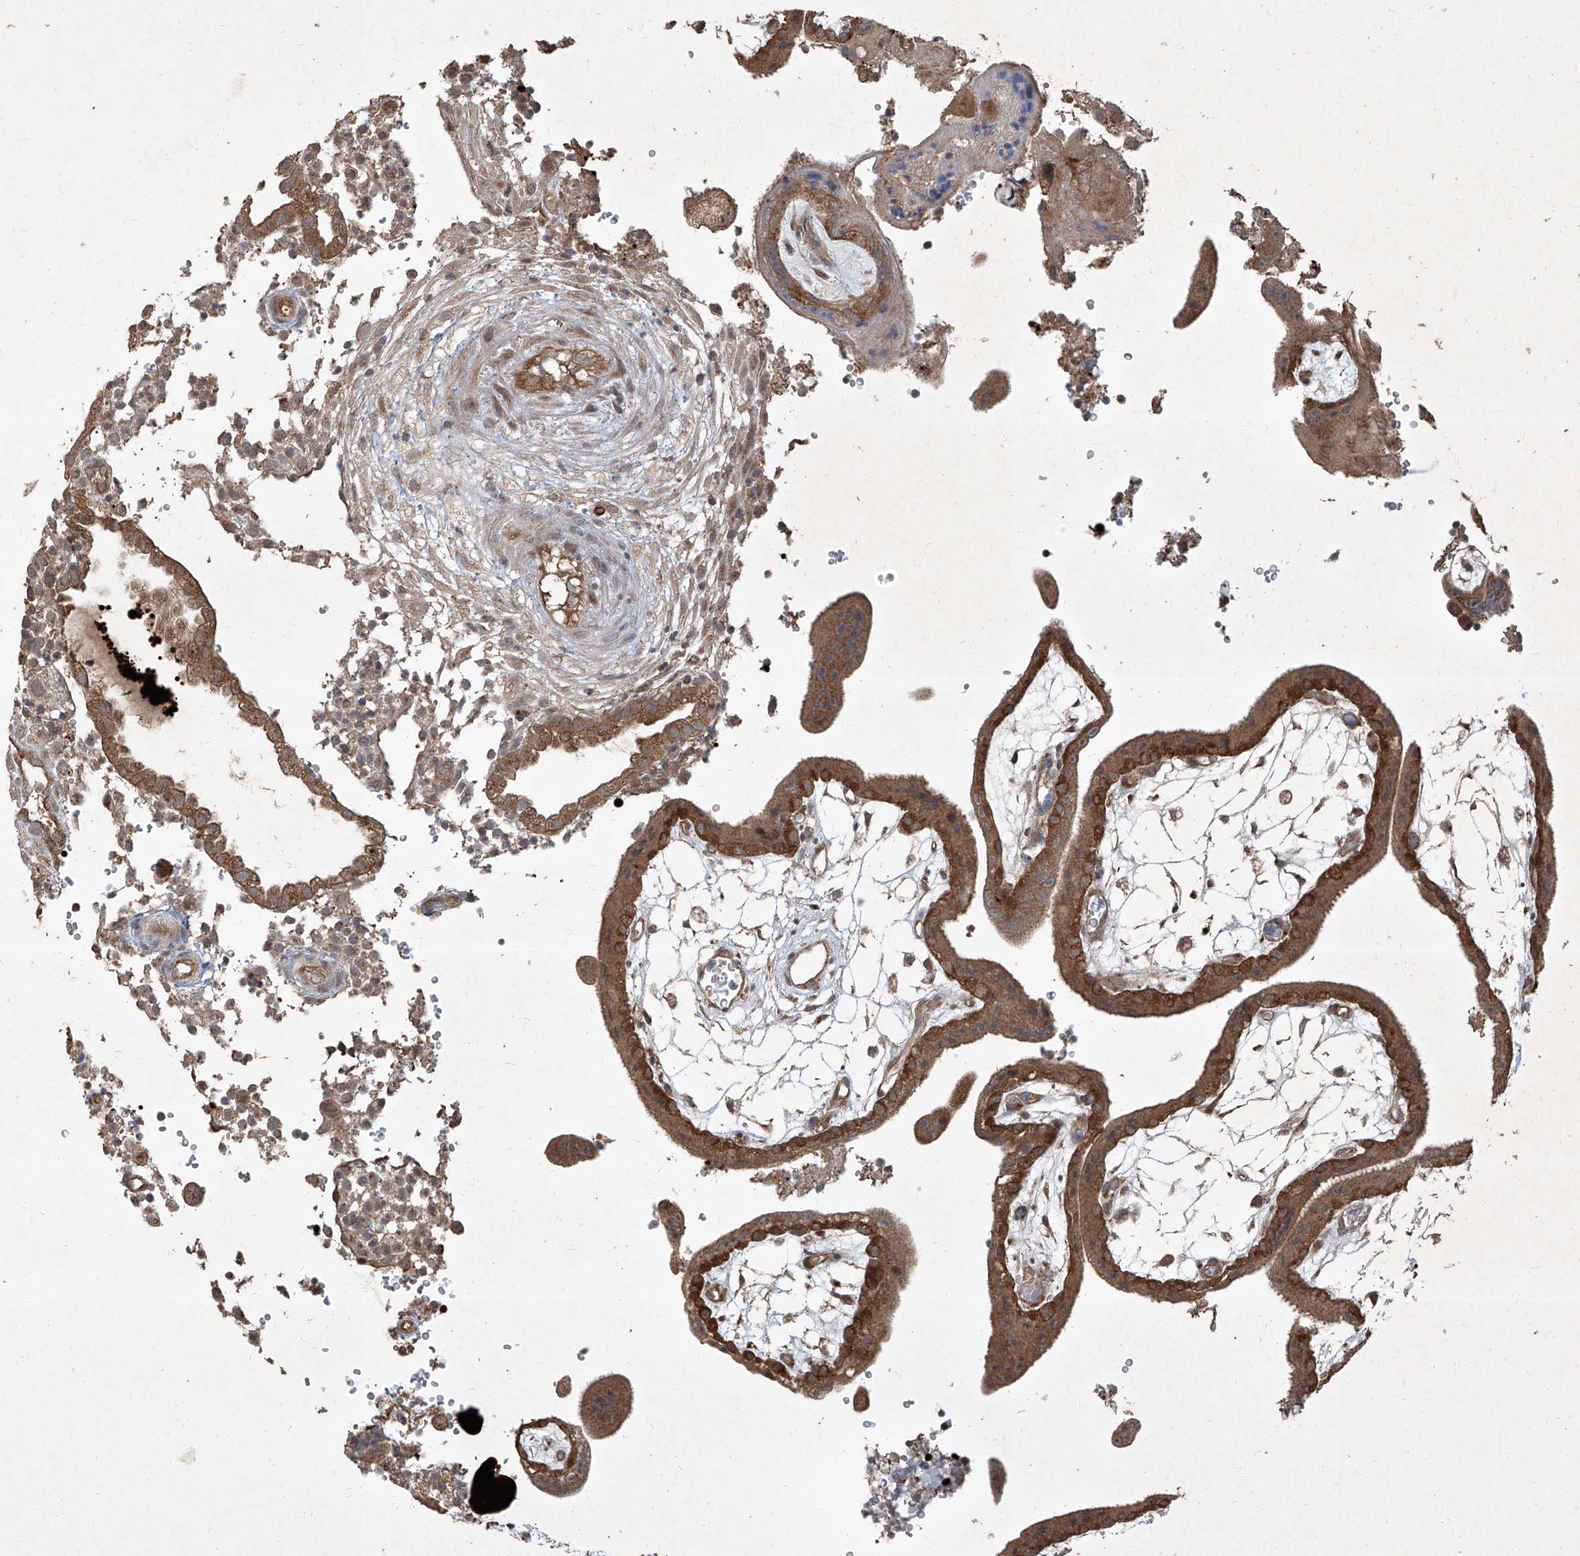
{"staining": {"intensity": "moderate", "quantity": ">75%", "location": "cytoplasmic/membranous"}, "tissue": "placenta", "cell_type": "Trophoblastic cells", "image_type": "normal", "snomed": [{"axis": "morphology", "description": "Normal tissue, NOS"}, {"axis": "topography", "description": "Placenta"}], "caption": "High-power microscopy captured an immunohistochemistry image of unremarkable placenta, revealing moderate cytoplasmic/membranous positivity in about >75% of trophoblastic cells.", "gene": "CCN1", "patient": {"sex": "female", "age": 18}}